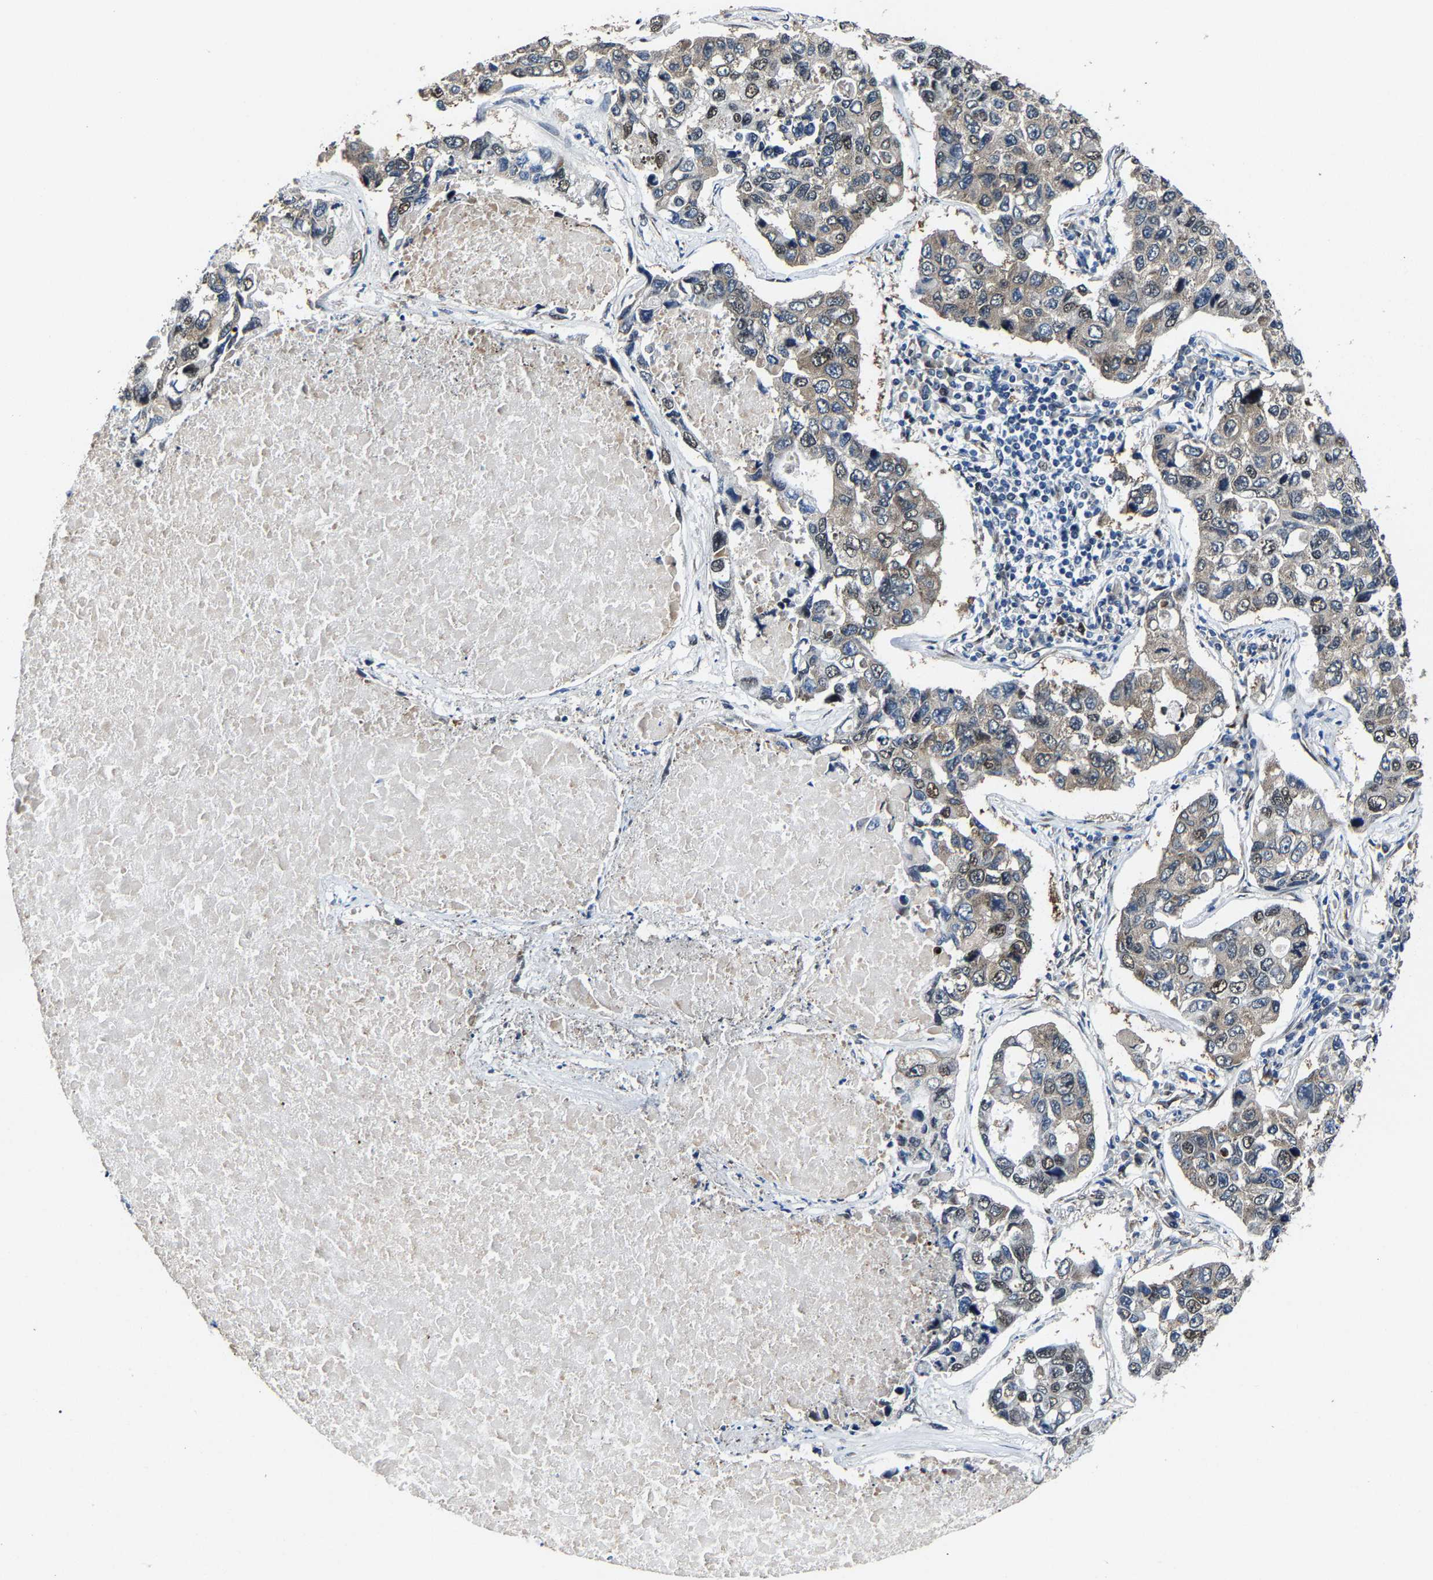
{"staining": {"intensity": "moderate", "quantity": "<25%", "location": "nuclear"}, "tissue": "lung cancer", "cell_type": "Tumor cells", "image_type": "cancer", "snomed": [{"axis": "morphology", "description": "Adenocarcinoma, NOS"}, {"axis": "topography", "description": "Lung"}], "caption": "Immunohistochemical staining of human lung cancer demonstrates low levels of moderate nuclear staining in approximately <25% of tumor cells.", "gene": "METTL1", "patient": {"sex": "male", "age": 64}}